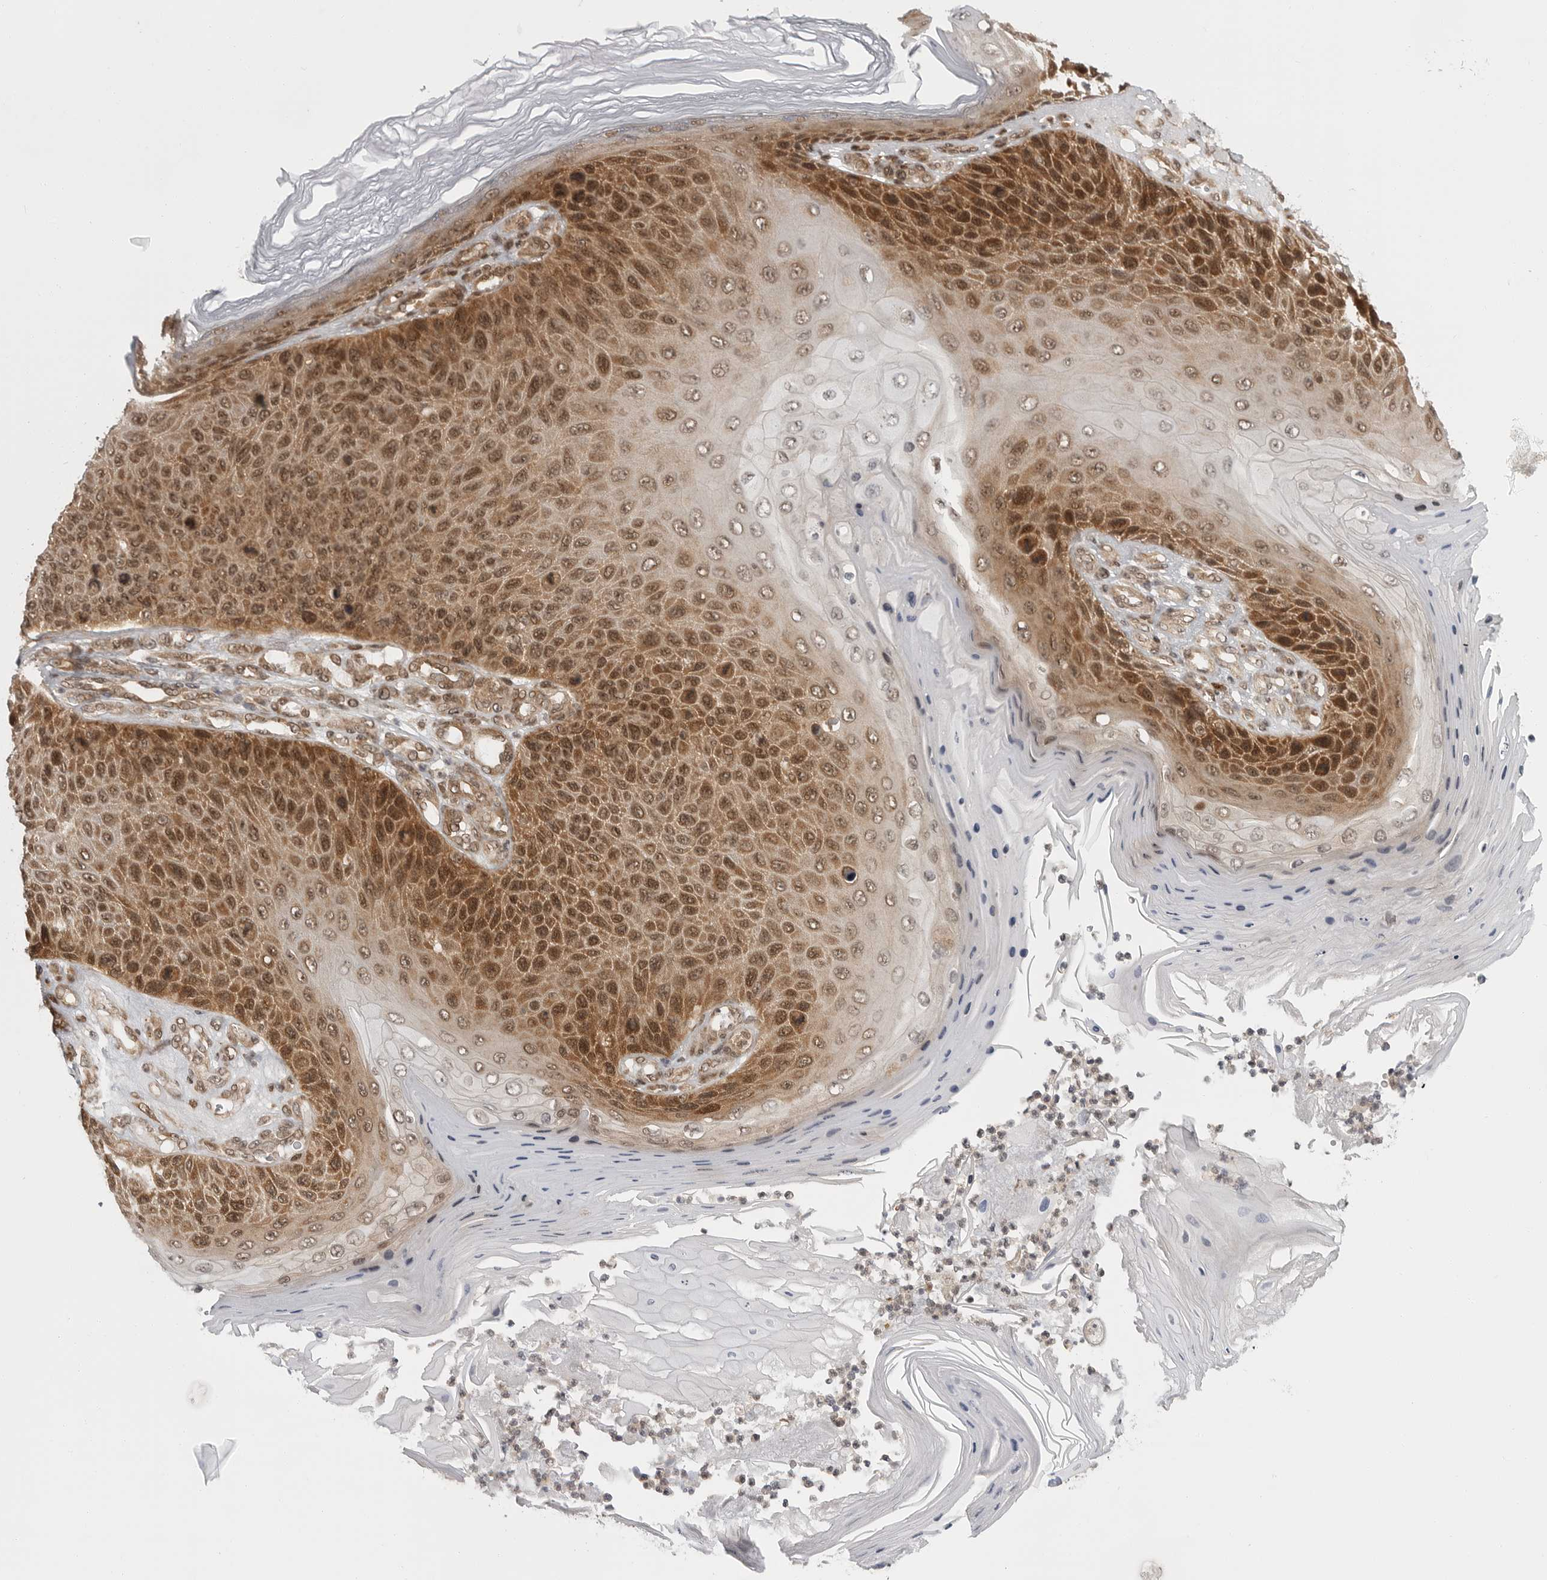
{"staining": {"intensity": "moderate", "quantity": ">75%", "location": "cytoplasmic/membranous,nuclear"}, "tissue": "skin cancer", "cell_type": "Tumor cells", "image_type": "cancer", "snomed": [{"axis": "morphology", "description": "Squamous cell carcinoma, NOS"}, {"axis": "topography", "description": "Skin"}], "caption": "Skin cancer (squamous cell carcinoma) stained with a brown dye displays moderate cytoplasmic/membranous and nuclear positive expression in approximately >75% of tumor cells.", "gene": "SZRD1", "patient": {"sex": "female", "age": 88}}